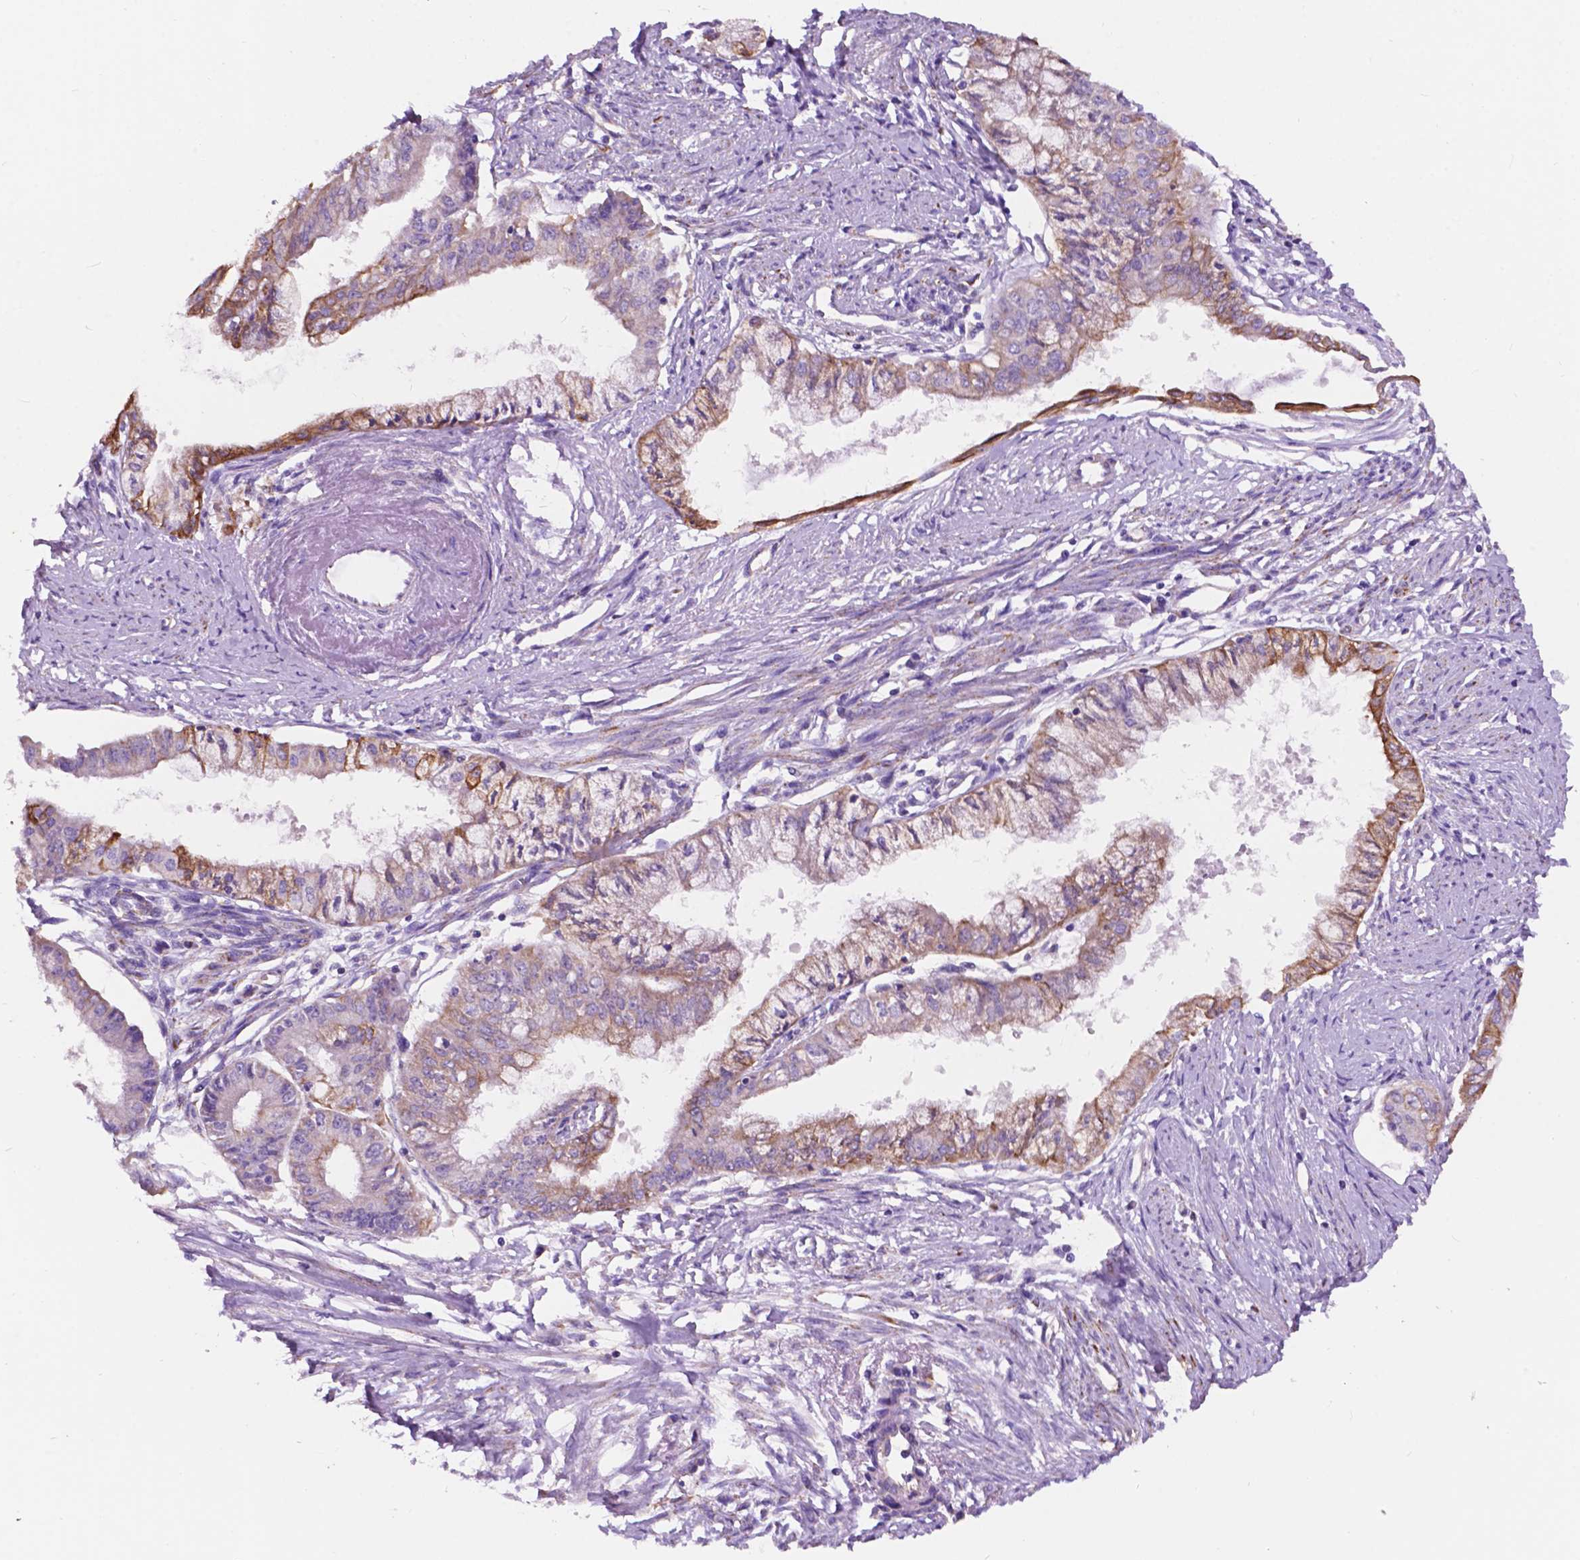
{"staining": {"intensity": "moderate", "quantity": "25%-75%", "location": "cytoplasmic/membranous"}, "tissue": "endometrial cancer", "cell_type": "Tumor cells", "image_type": "cancer", "snomed": [{"axis": "morphology", "description": "Adenocarcinoma, NOS"}, {"axis": "topography", "description": "Endometrium"}], "caption": "Adenocarcinoma (endometrial) was stained to show a protein in brown. There is medium levels of moderate cytoplasmic/membranous positivity in approximately 25%-75% of tumor cells.", "gene": "TRPV5", "patient": {"sex": "female", "age": 76}}